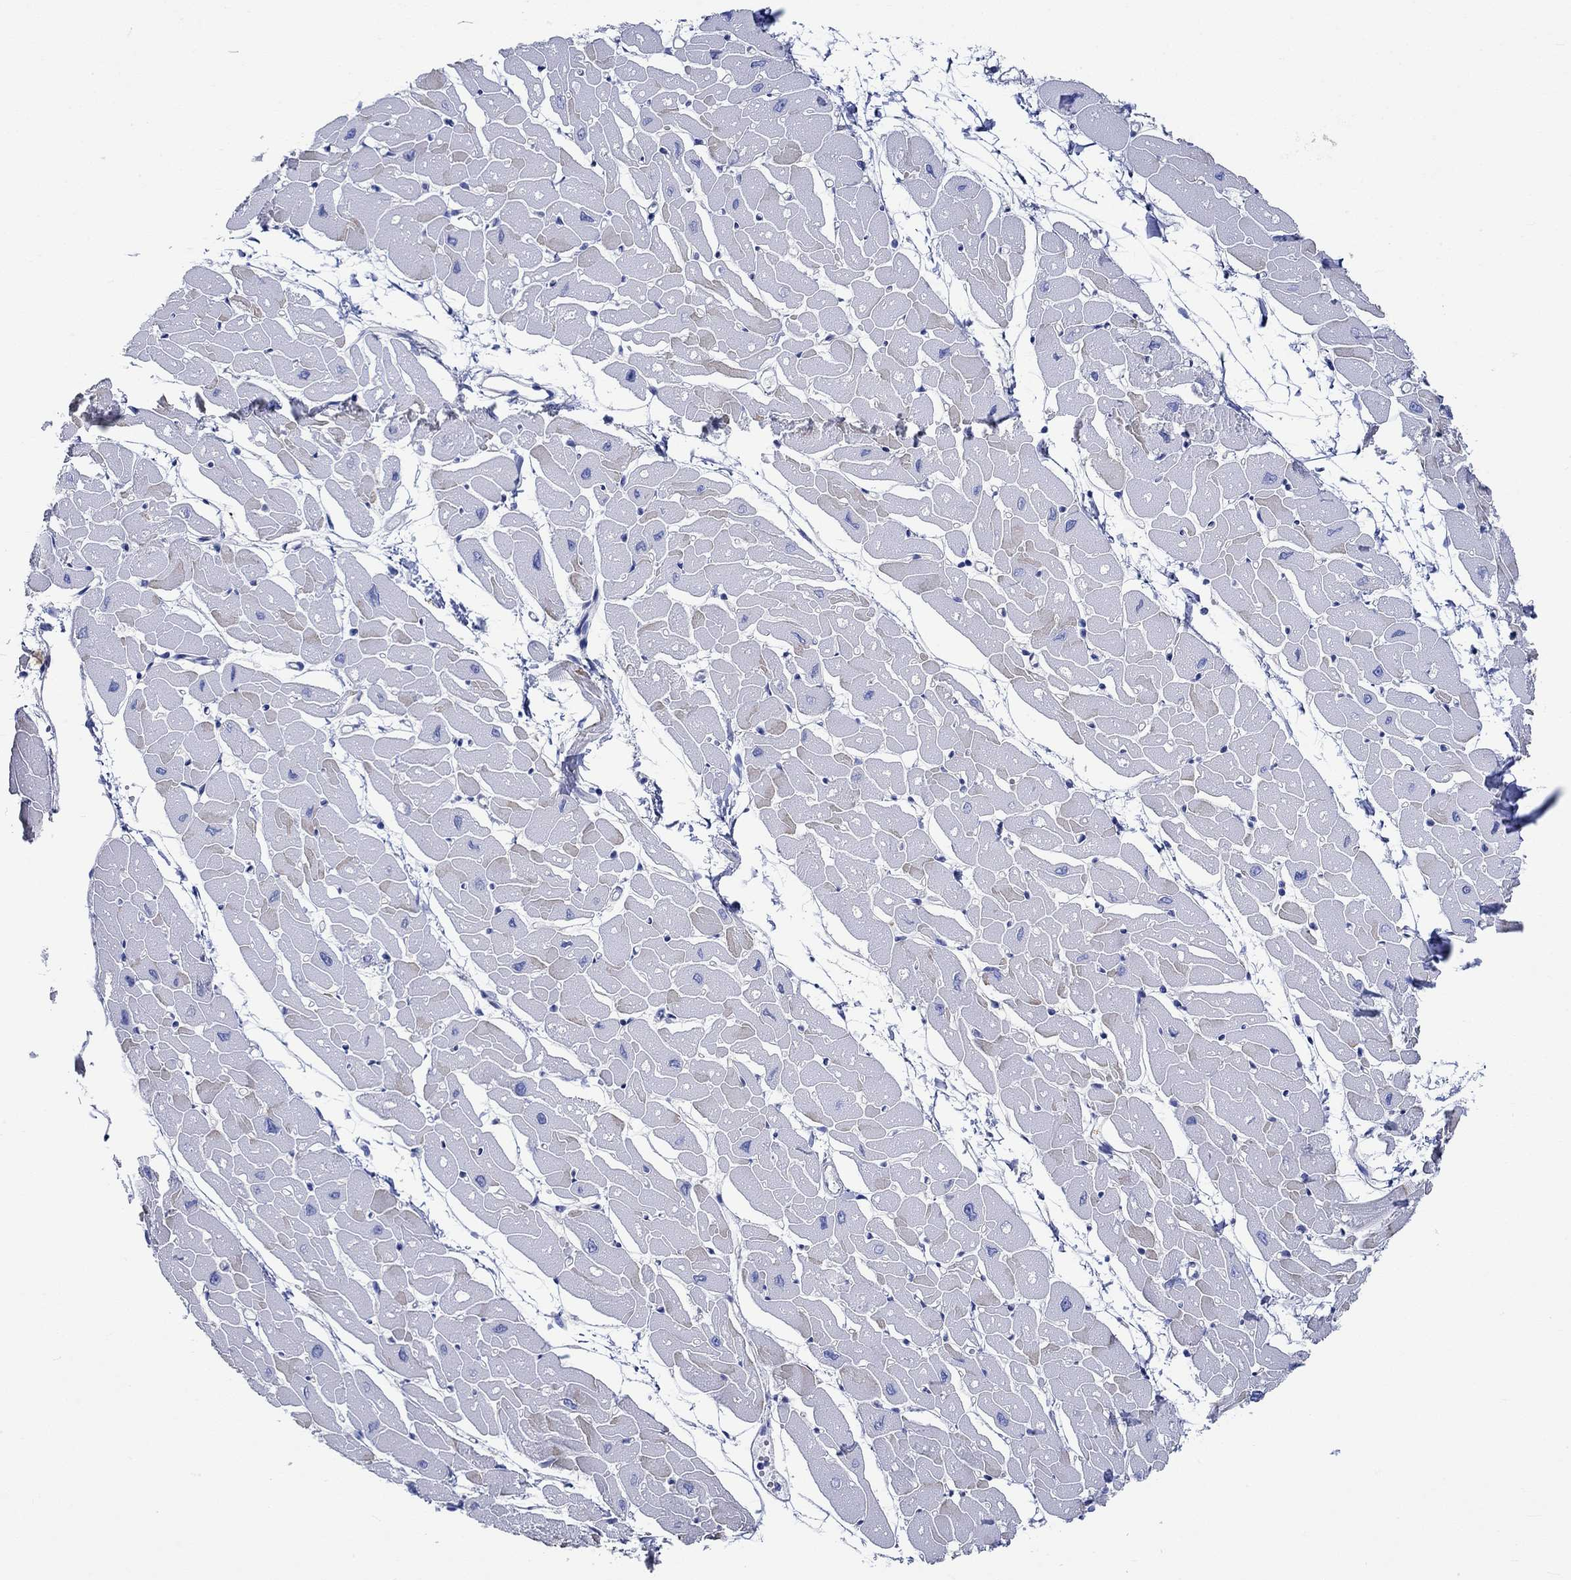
{"staining": {"intensity": "moderate", "quantity": "25%-75%", "location": "cytoplasmic/membranous"}, "tissue": "heart muscle", "cell_type": "Cardiomyocytes", "image_type": "normal", "snomed": [{"axis": "morphology", "description": "Normal tissue, NOS"}, {"axis": "topography", "description": "Heart"}], "caption": "Immunohistochemical staining of benign heart muscle demonstrates moderate cytoplasmic/membranous protein staining in approximately 25%-75% of cardiomyocytes.", "gene": "CPLX1", "patient": {"sex": "male", "age": 57}}